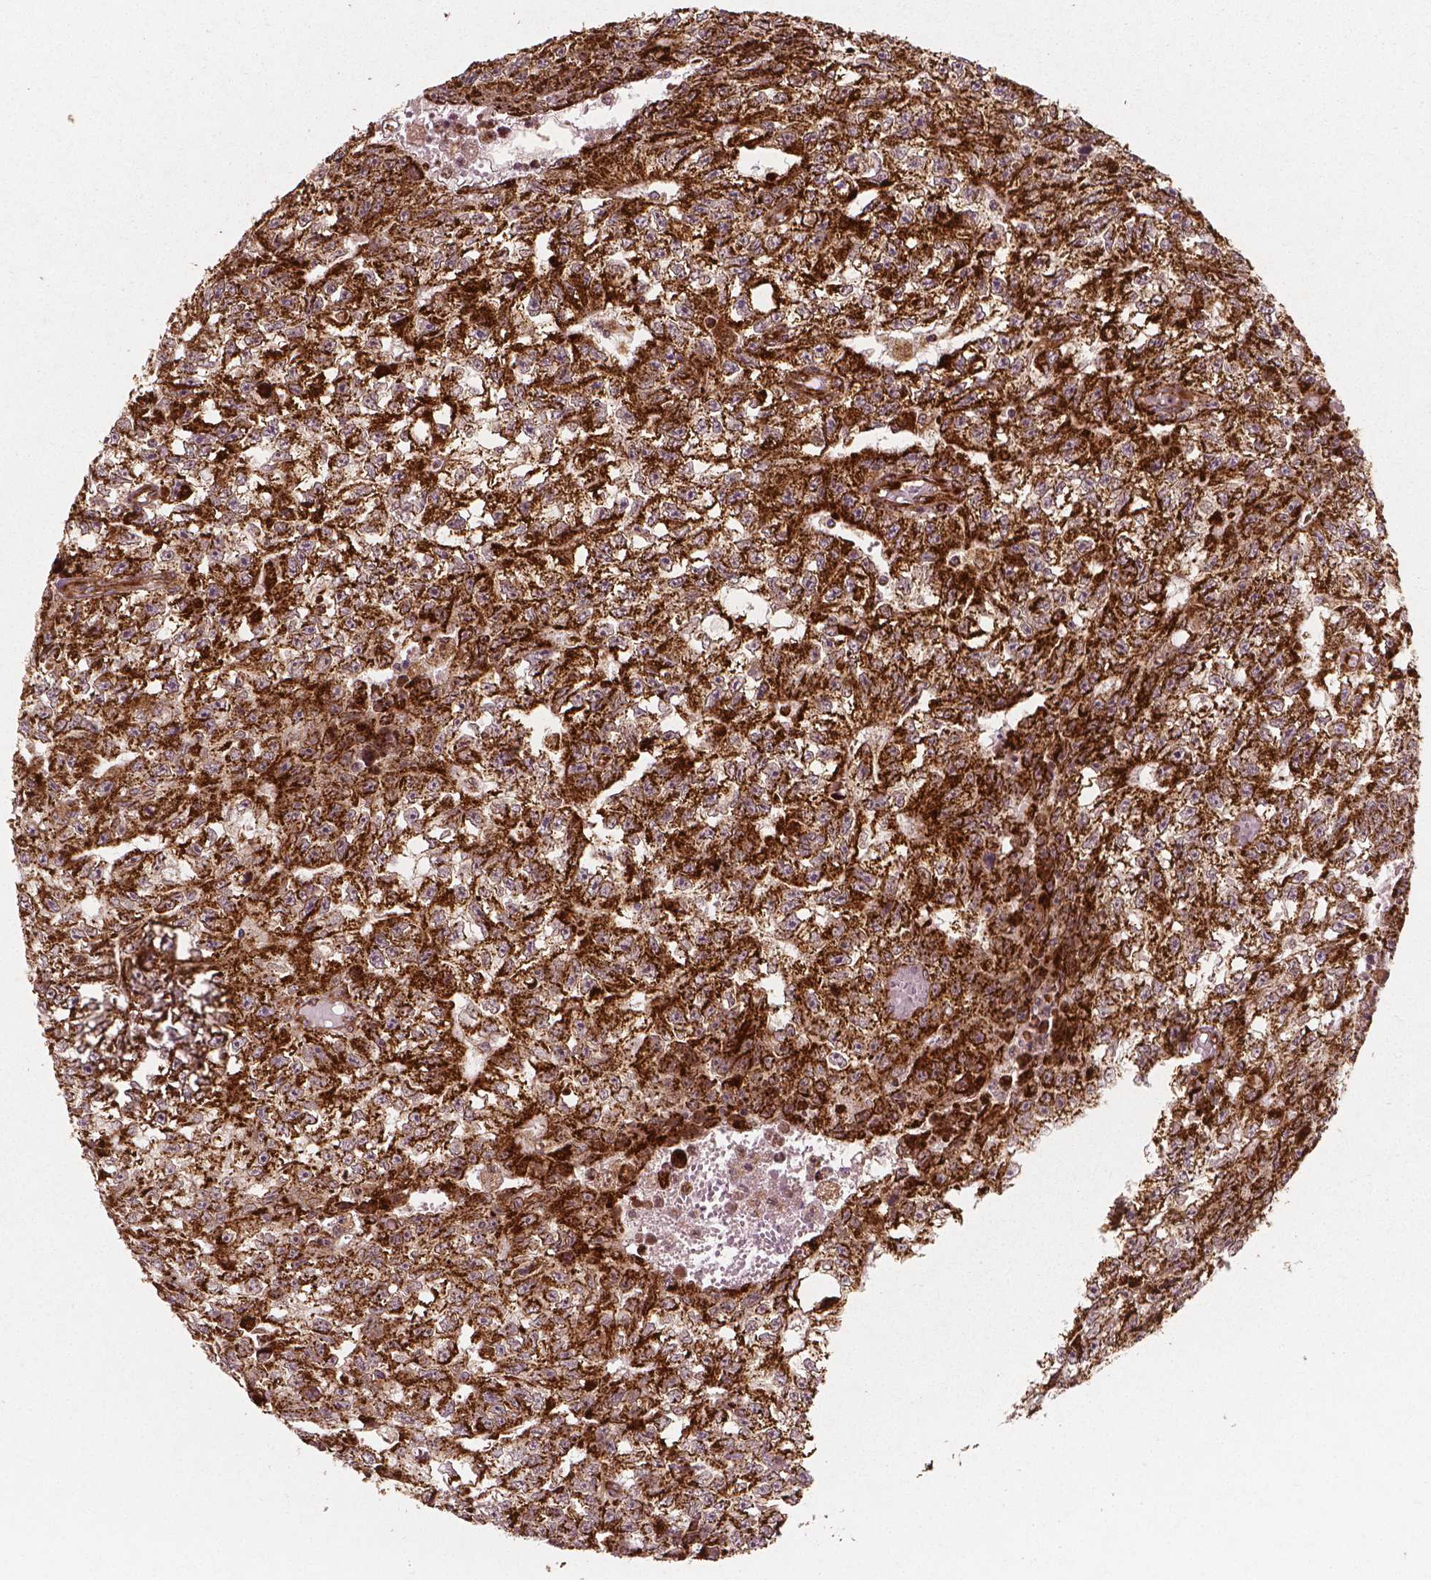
{"staining": {"intensity": "strong", "quantity": ">75%", "location": "cytoplasmic/membranous"}, "tissue": "testis cancer", "cell_type": "Tumor cells", "image_type": "cancer", "snomed": [{"axis": "morphology", "description": "Carcinoma, Embryonal, NOS"}, {"axis": "morphology", "description": "Teratoma, malignant, NOS"}, {"axis": "topography", "description": "Testis"}], "caption": "Brown immunohistochemical staining in human embryonal carcinoma (testis) demonstrates strong cytoplasmic/membranous positivity in approximately >75% of tumor cells.", "gene": "PGAM5", "patient": {"sex": "male", "age": 24}}